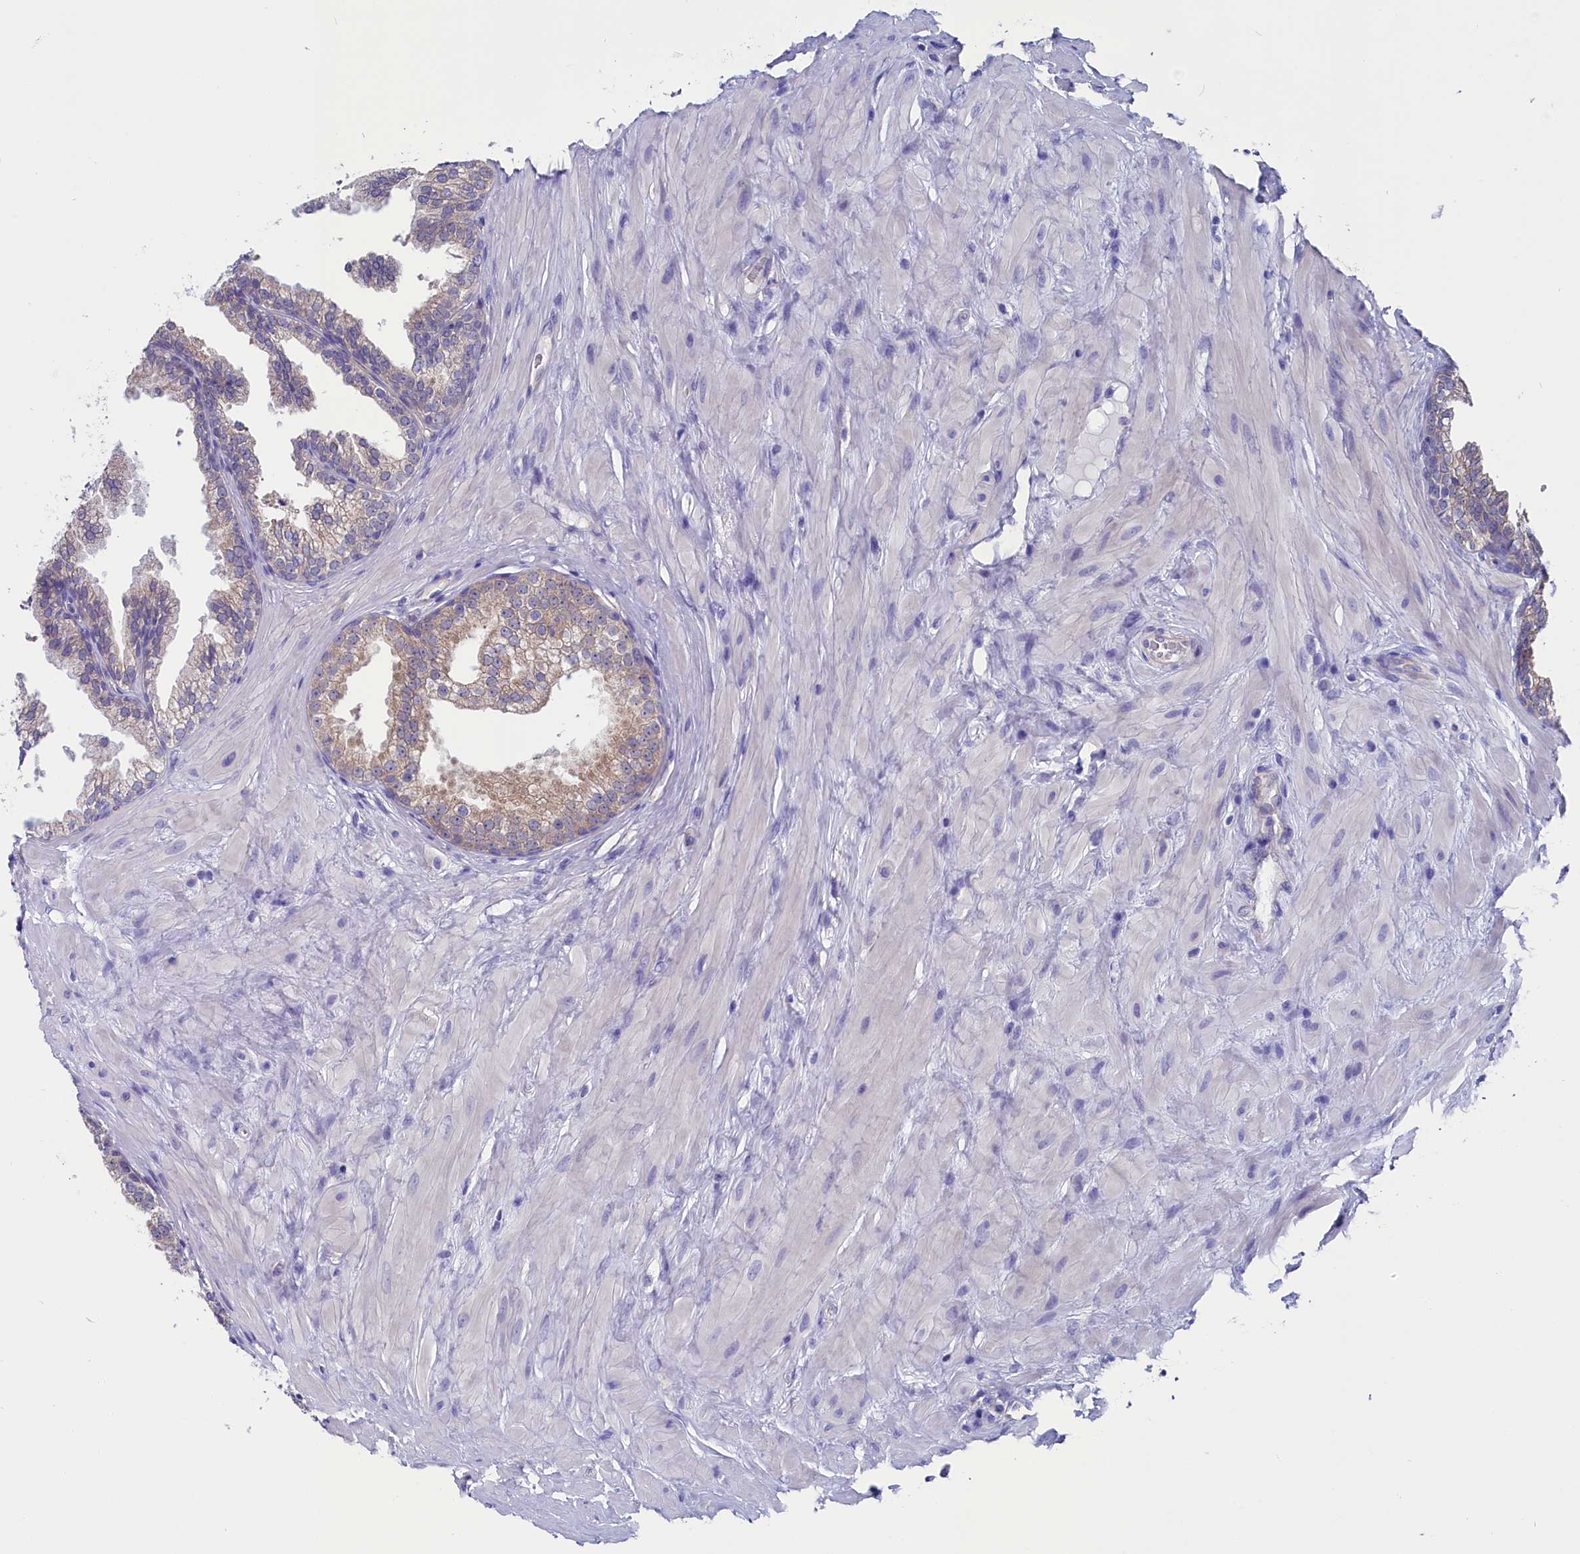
{"staining": {"intensity": "weak", "quantity": "25%-75%", "location": "cytoplasmic/membranous"}, "tissue": "prostate", "cell_type": "Glandular cells", "image_type": "normal", "snomed": [{"axis": "morphology", "description": "Normal tissue, NOS"}, {"axis": "topography", "description": "Prostate"}], "caption": "Immunohistochemical staining of benign human prostate shows weak cytoplasmic/membranous protein expression in approximately 25%-75% of glandular cells.", "gene": "CIAPIN1", "patient": {"sex": "male", "age": 60}}